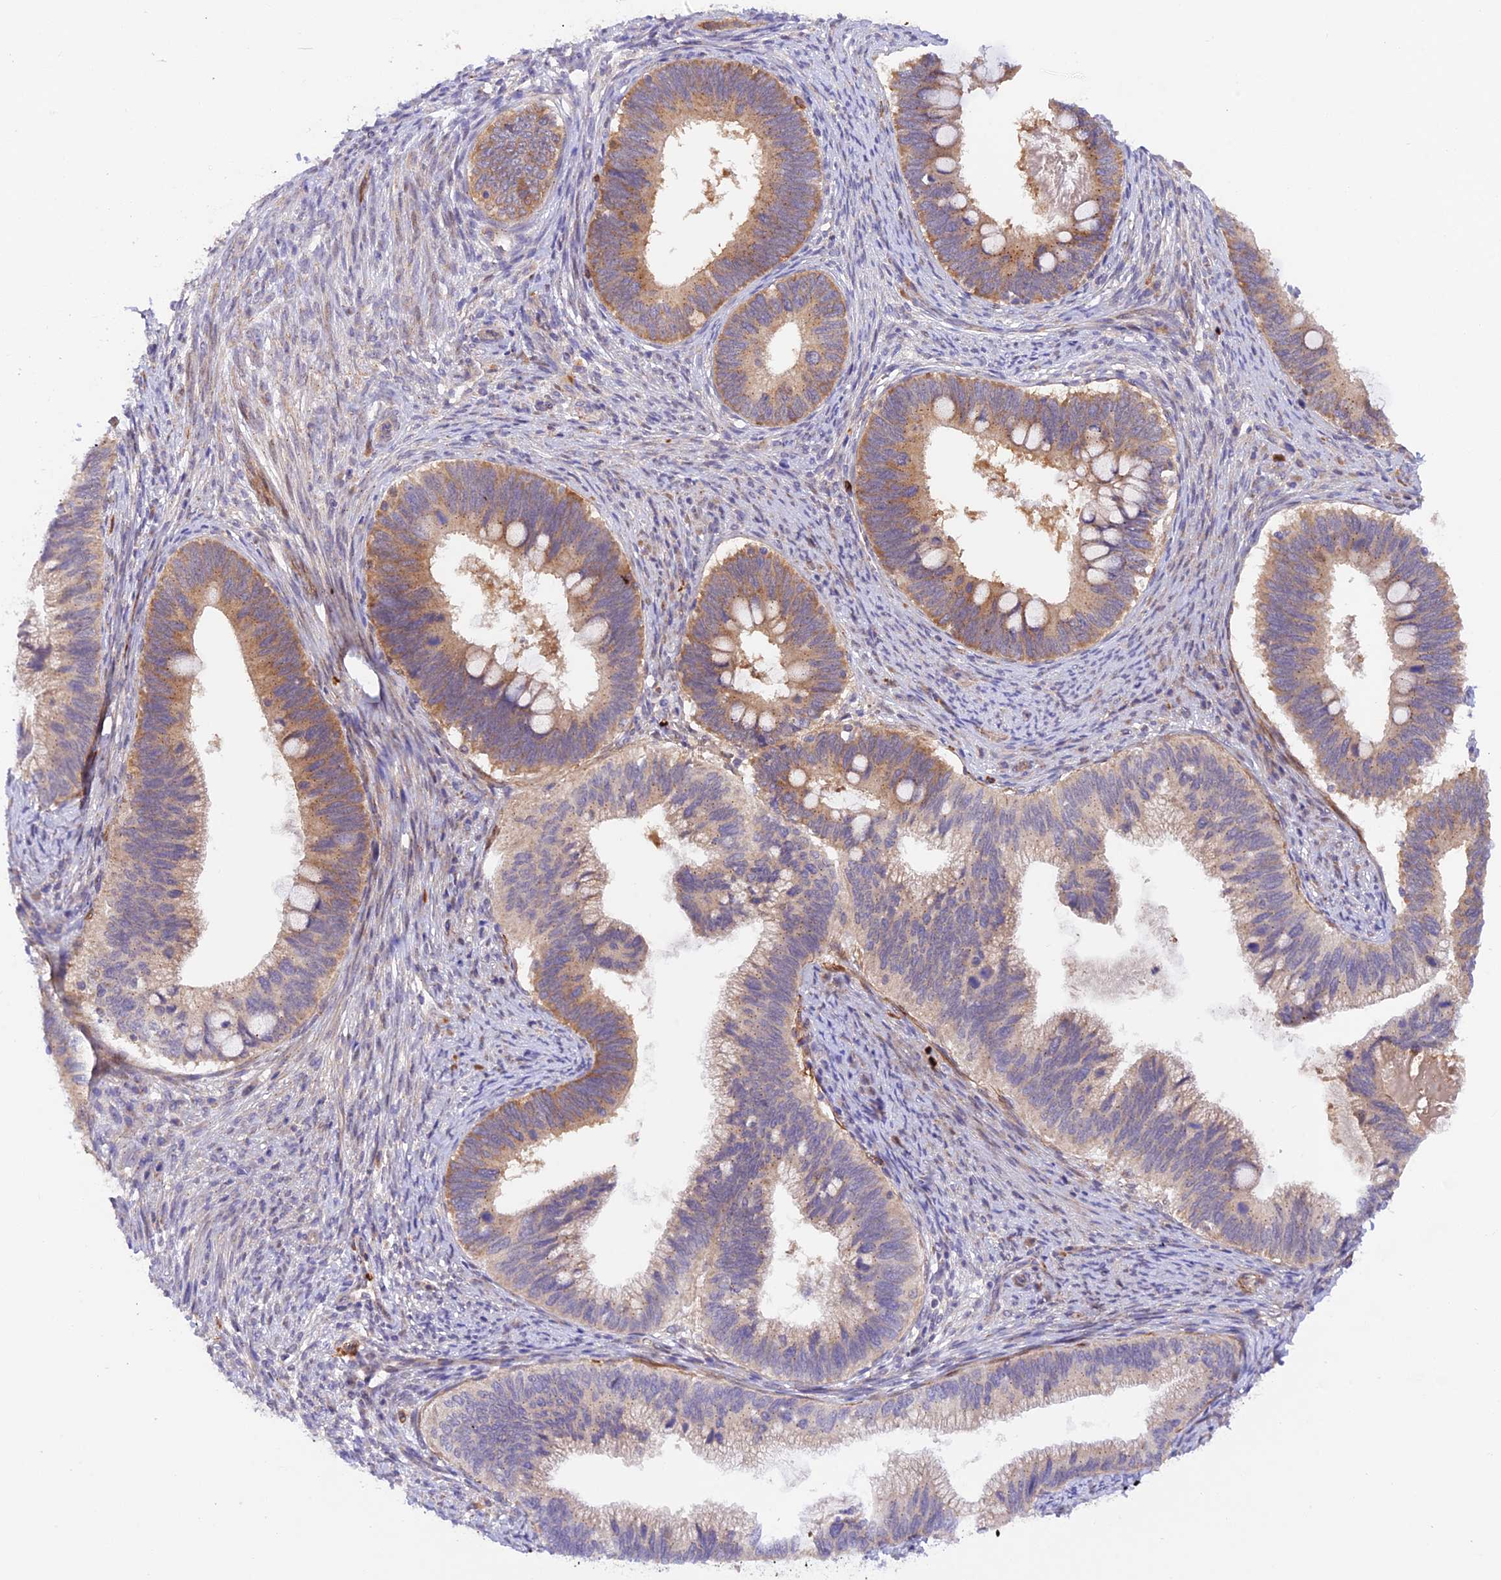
{"staining": {"intensity": "moderate", "quantity": "25%-75%", "location": "cytoplasmic/membranous"}, "tissue": "cervical cancer", "cell_type": "Tumor cells", "image_type": "cancer", "snomed": [{"axis": "morphology", "description": "Adenocarcinoma, NOS"}, {"axis": "topography", "description": "Cervix"}], "caption": "Adenocarcinoma (cervical) was stained to show a protein in brown. There is medium levels of moderate cytoplasmic/membranous staining in approximately 25%-75% of tumor cells.", "gene": "WDFY4", "patient": {"sex": "female", "age": 42}}